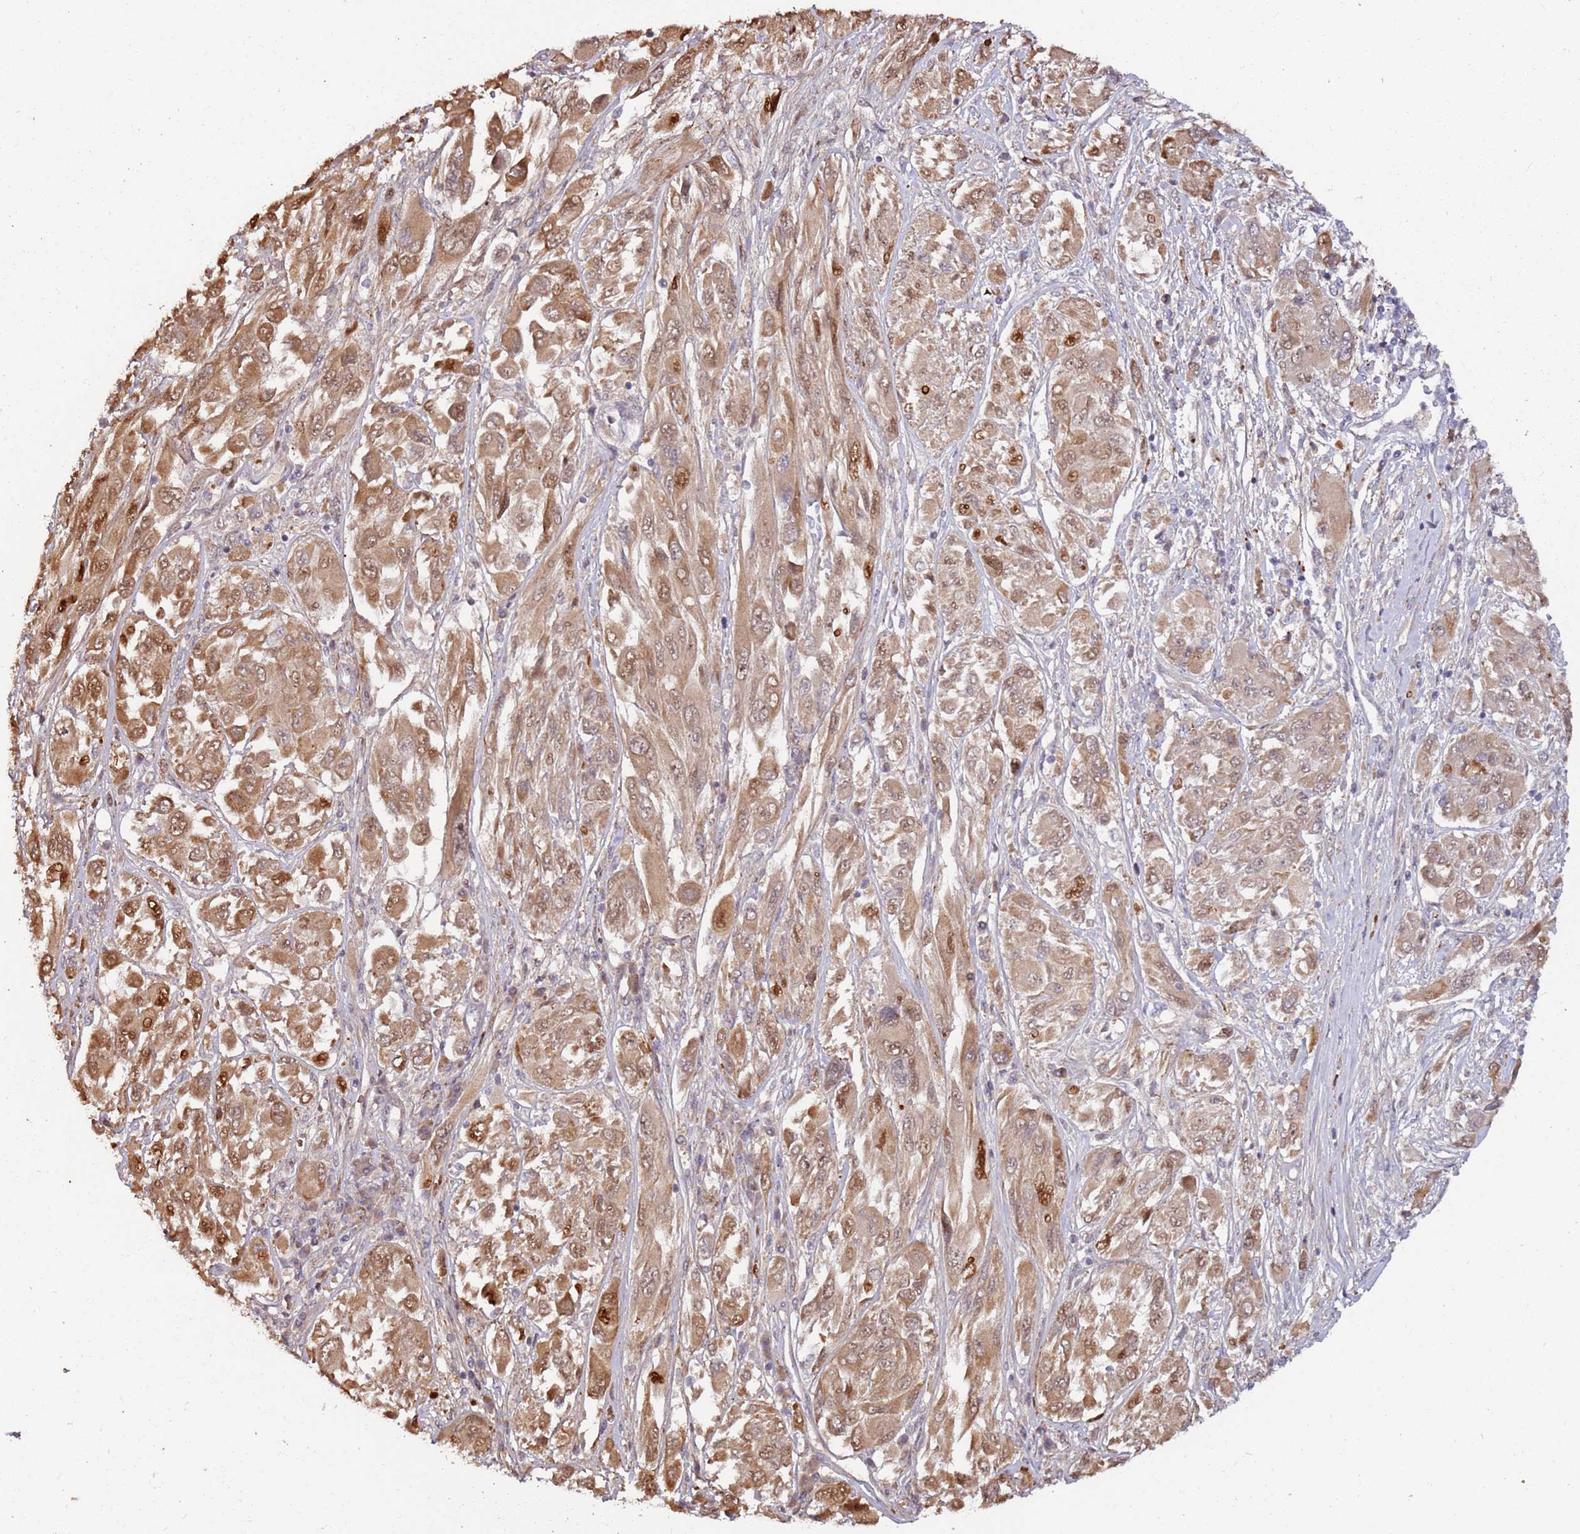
{"staining": {"intensity": "moderate", "quantity": ">75%", "location": "cytoplasmic/membranous,nuclear"}, "tissue": "melanoma", "cell_type": "Tumor cells", "image_type": "cancer", "snomed": [{"axis": "morphology", "description": "Malignant melanoma, NOS"}, {"axis": "topography", "description": "Skin"}], "caption": "Melanoma was stained to show a protein in brown. There is medium levels of moderate cytoplasmic/membranous and nuclear positivity in approximately >75% of tumor cells.", "gene": "RHBDL1", "patient": {"sex": "female", "age": 91}}